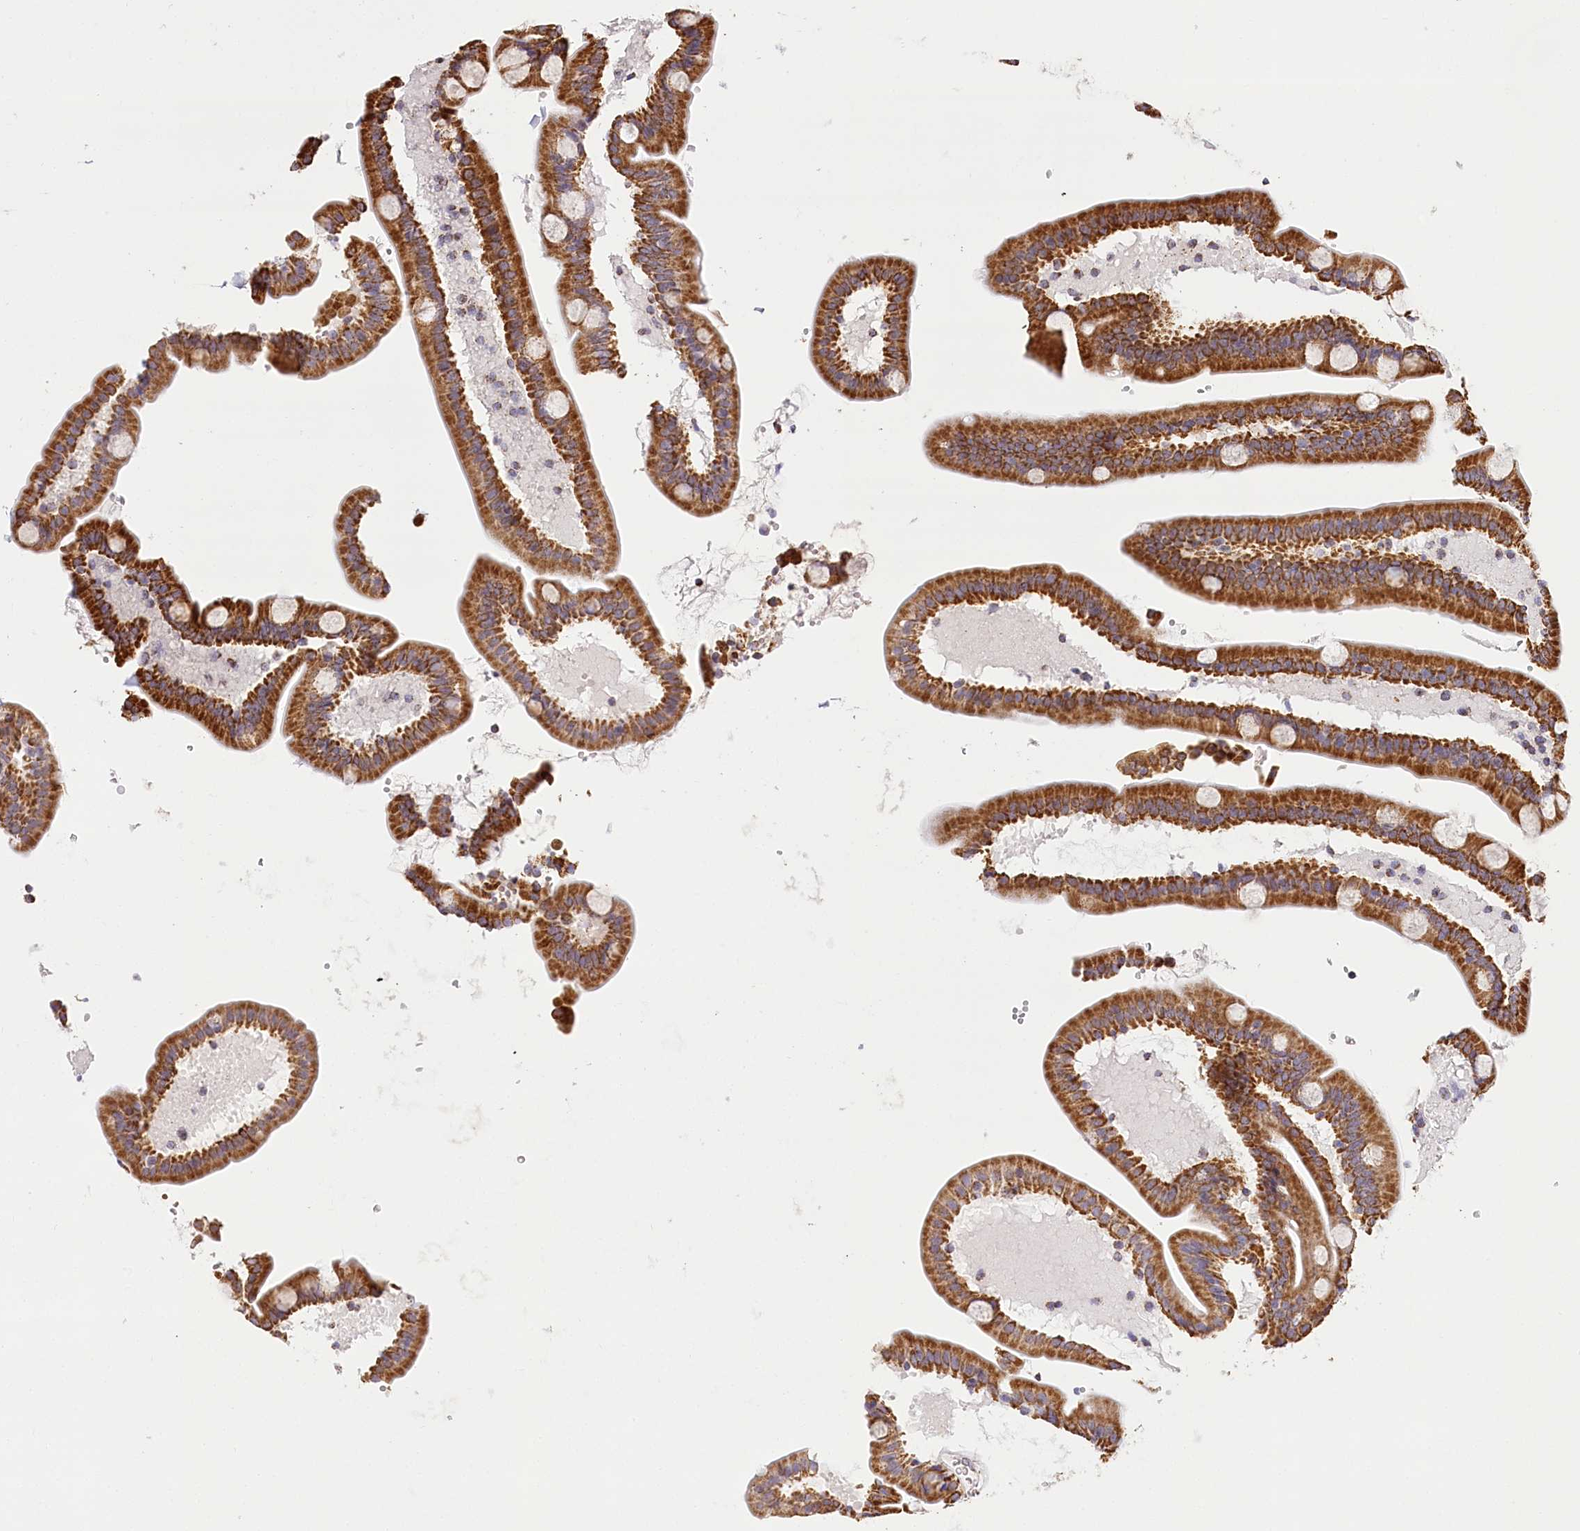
{"staining": {"intensity": "strong", "quantity": ">75%", "location": "cytoplasmic/membranous"}, "tissue": "duodenum", "cell_type": "Glandular cells", "image_type": "normal", "snomed": [{"axis": "morphology", "description": "Normal tissue, NOS"}, {"axis": "topography", "description": "Duodenum"}], "caption": "Protein staining demonstrates strong cytoplasmic/membranous staining in approximately >75% of glandular cells in unremarkable duodenum. (brown staining indicates protein expression, while blue staining denotes nuclei).", "gene": "LSS", "patient": {"sex": "male", "age": 54}}